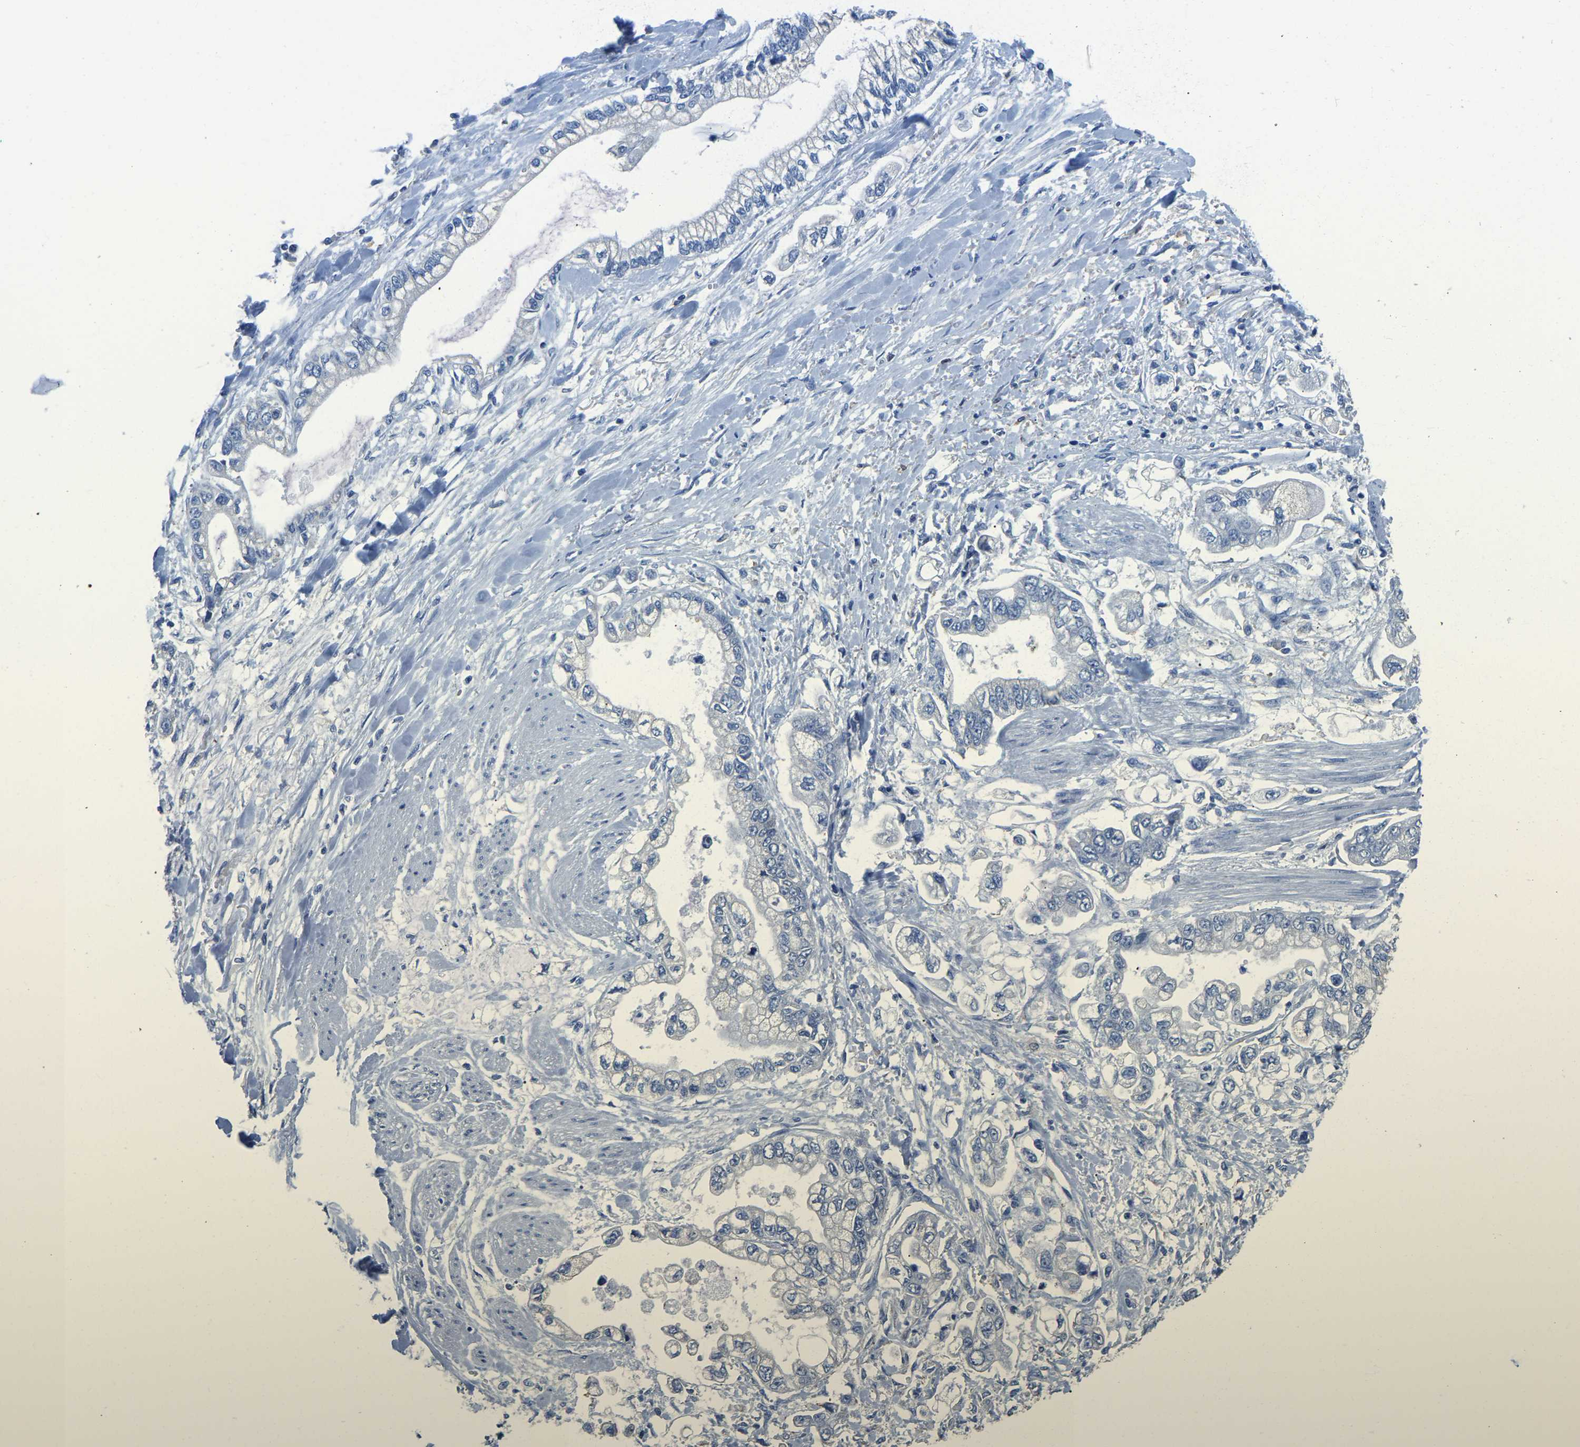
{"staining": {"intensity": "negative", "quantity": "none", "location": "none"}, "tissue": "stomach cancer", "cell_type": "Tumor cells", "image_type": "cancer", "snomed": [{"axis": "morphology", "description": "Normal tissue, NOS"}, {"axis": "morphology", "description": "Adenocarcinoma, NOS"}, {"axis": "topography", "description": "Stomach"}], "caption": "High magnification brightfield microscopy of stomach cancer stained with DAB (3,3'-diaminobenzidine) (brown) and counterstained with hematoxylin (blue): tumor cells show no significant staining. (DAB IHC, high magnification).", "gene": "ZDHHC13", "patient": {"sex": "male", "age": 62}}